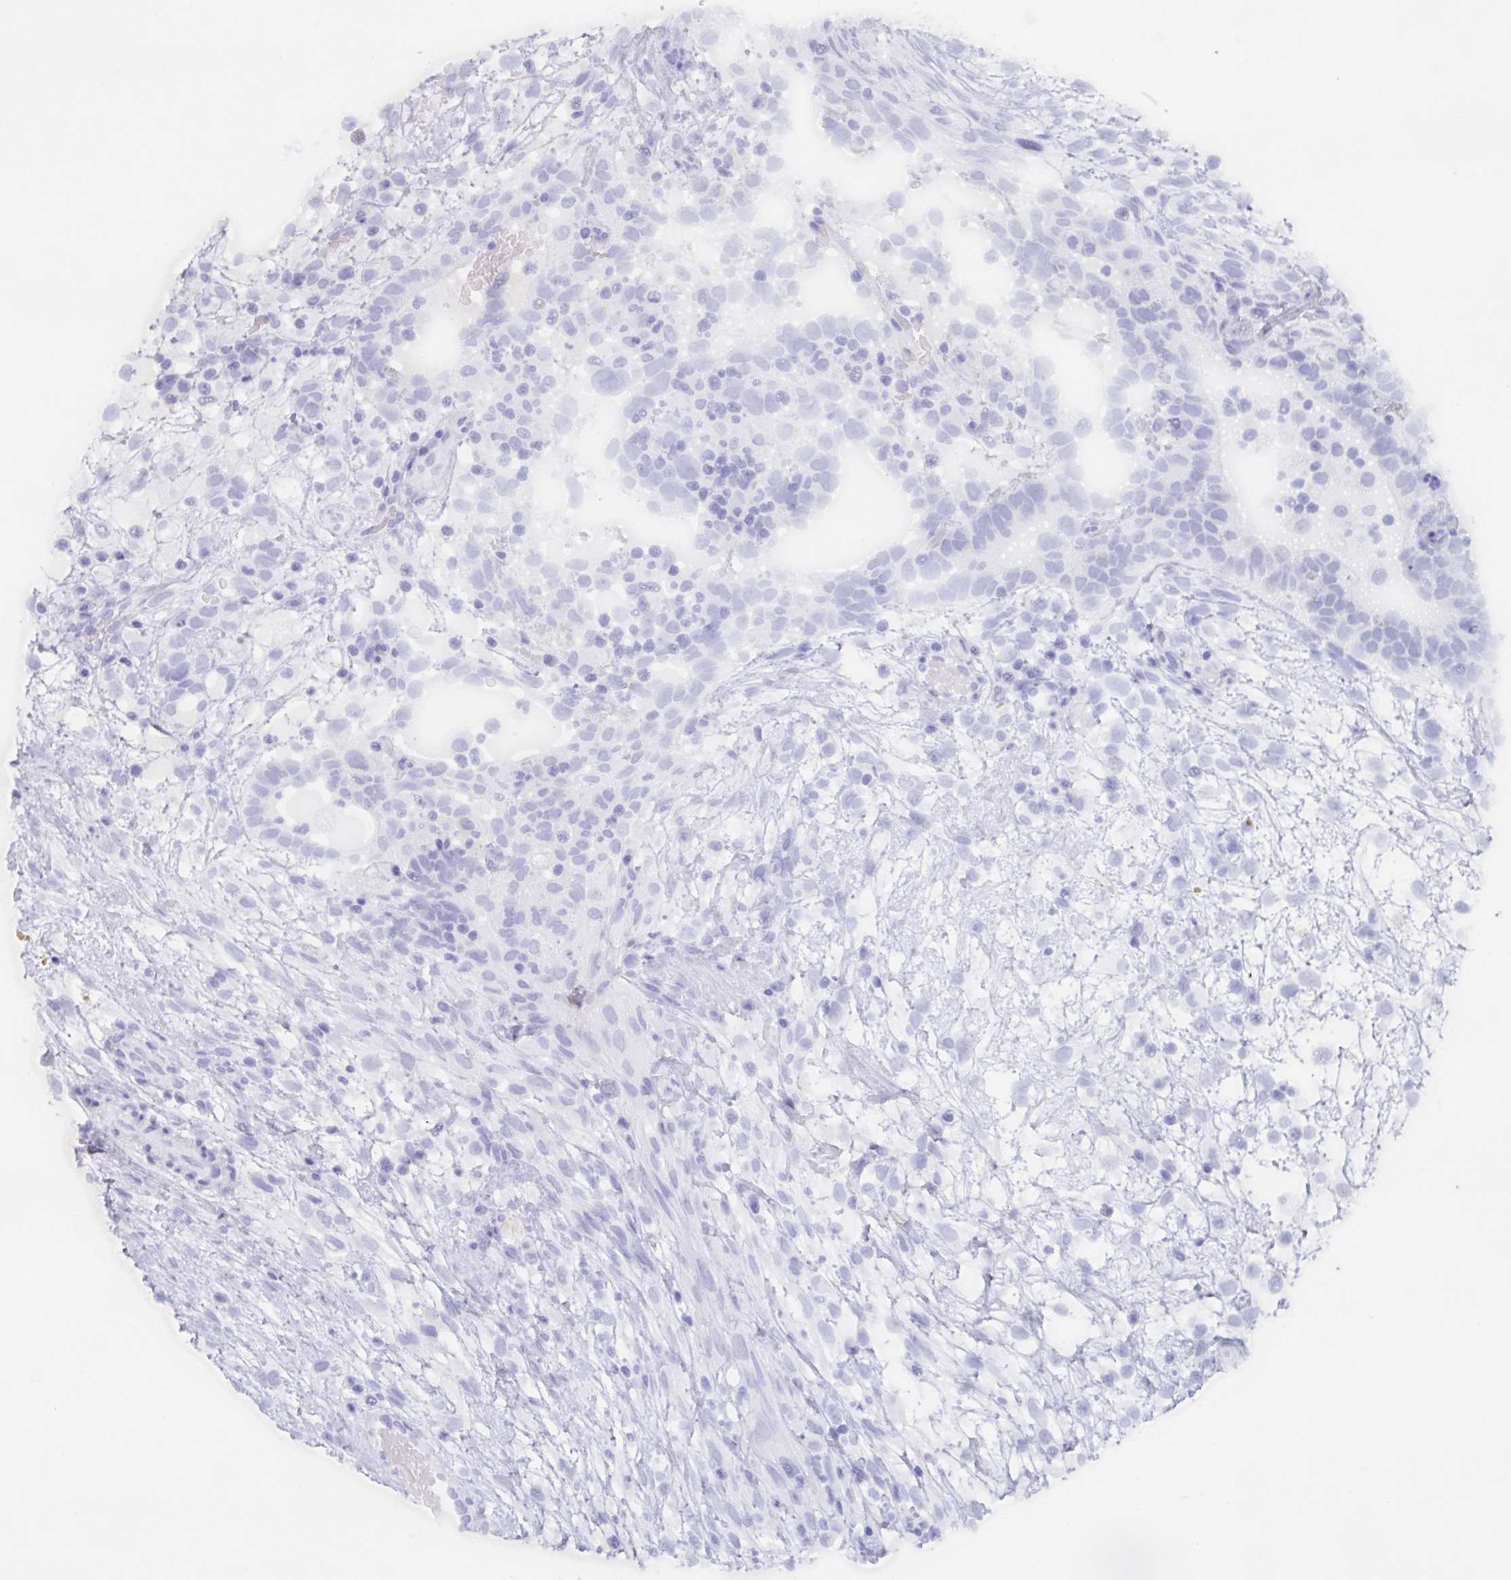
{"staining": {"intensity": "negative", "quantity": "none", "location": "none"}, "tissue": "testis cancer", "cell_type": "Tumor cells", "image_type": "cancer", "snomed": [{"axis": "morphology", "description": "Carcinoma, Embryonal, NOS"}, {"axis": "topography", "description": "Testis"}], "caption": "Immunohistochemistry of testis embryonal carcinoma reveals no staining in tumor cells.", "gene": "POU2F3", "patient": {"sex": "male", "age": 32}}